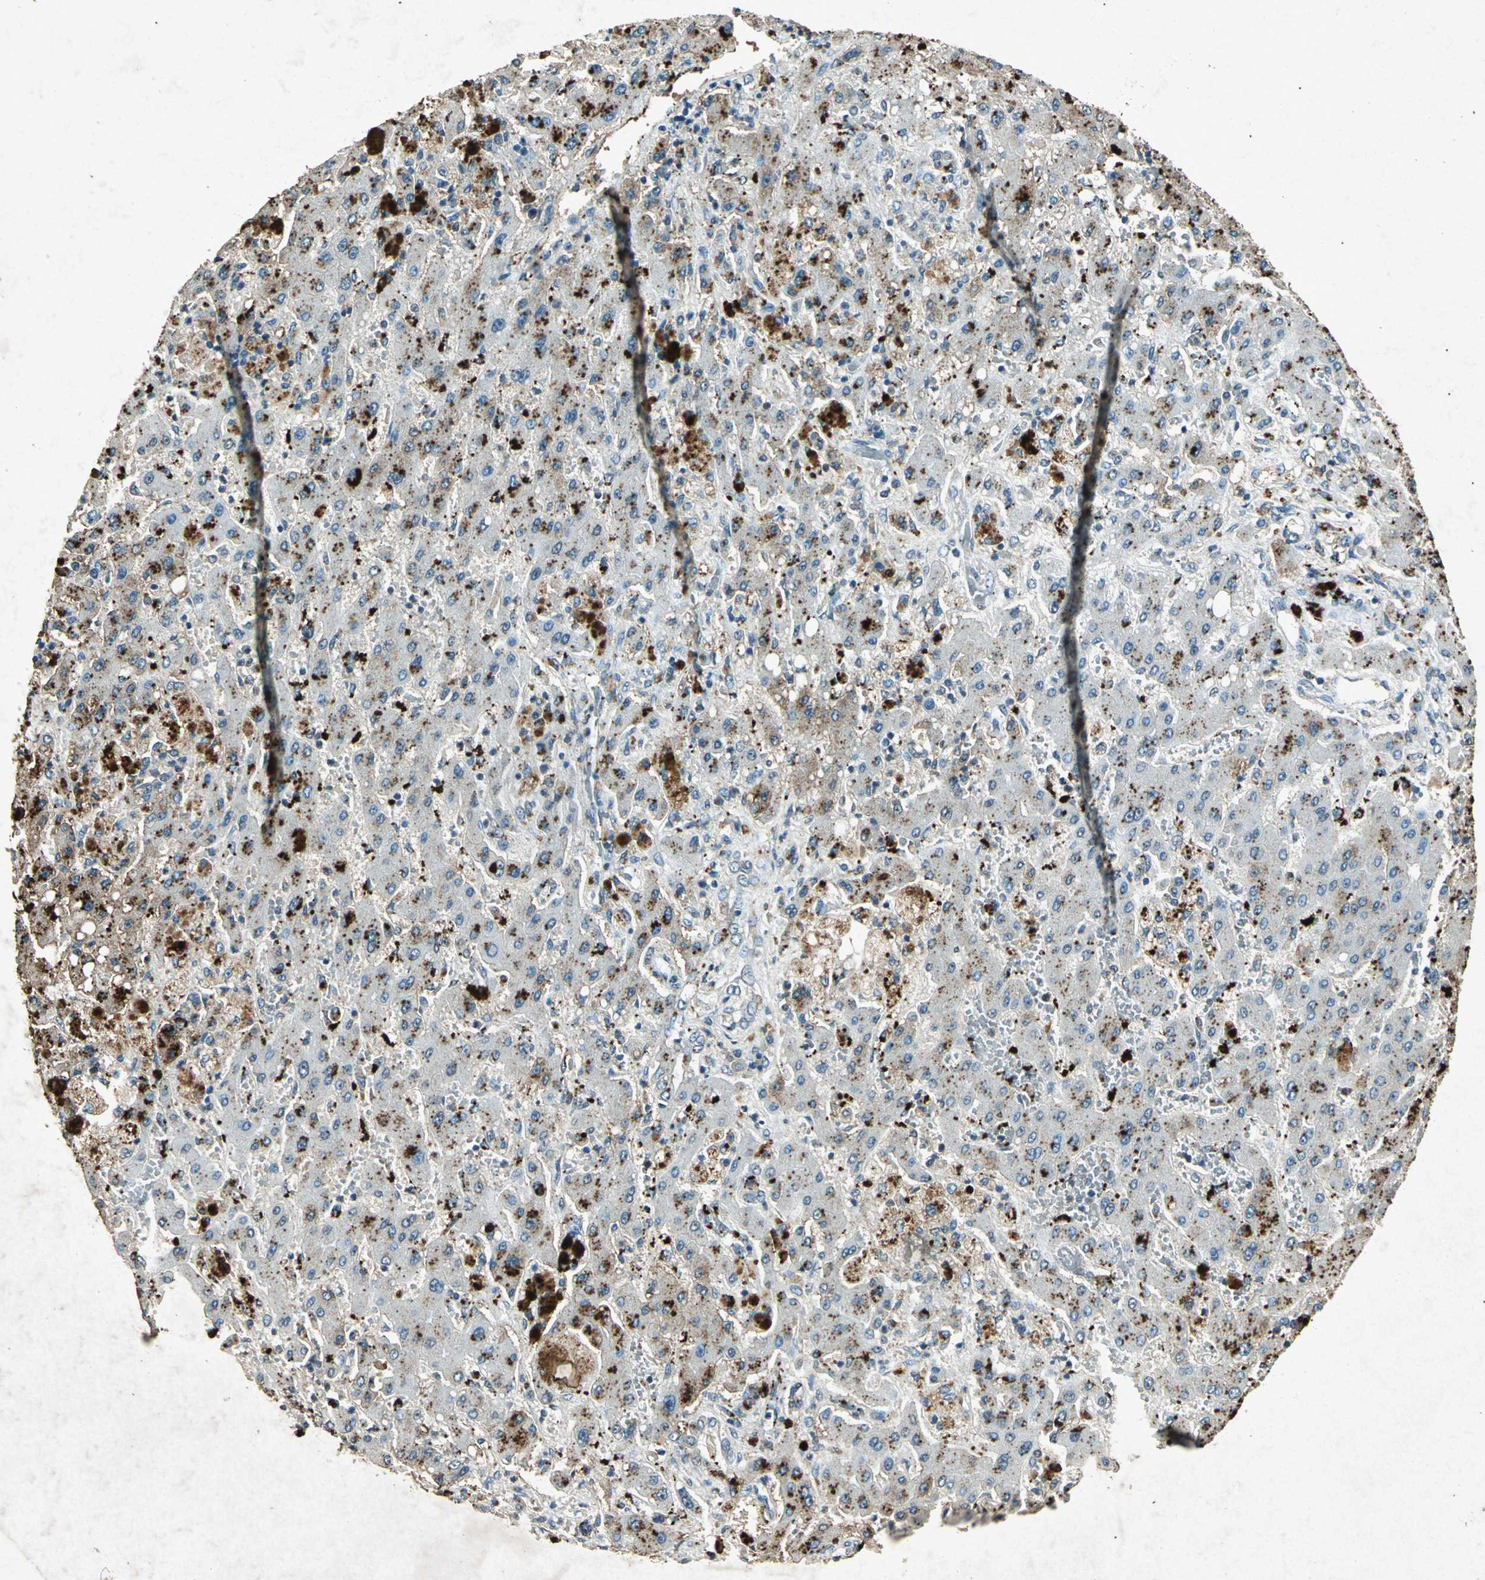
{"staining": {"intensity": "strong", "quantity": "25%-75%", "location": "cytoplasmic/membranous"}, "tissue": "liver cancer", "cell_type": "Tumor cells", "image_type": "cancer", "snomed": [{"axis": "morphology", "description": "Cholangiocarcinoma"}, {"axis": "topography", "description": "Liver"}], "caption": "Strong cytoplasmic/membranous staining for a protein is present in about 25%-75% of tumor cells of liver cancer using immunohistochemistry (IHC).", "gene": "PSEN1", "patient": {"sex": "male", "age": 50}}